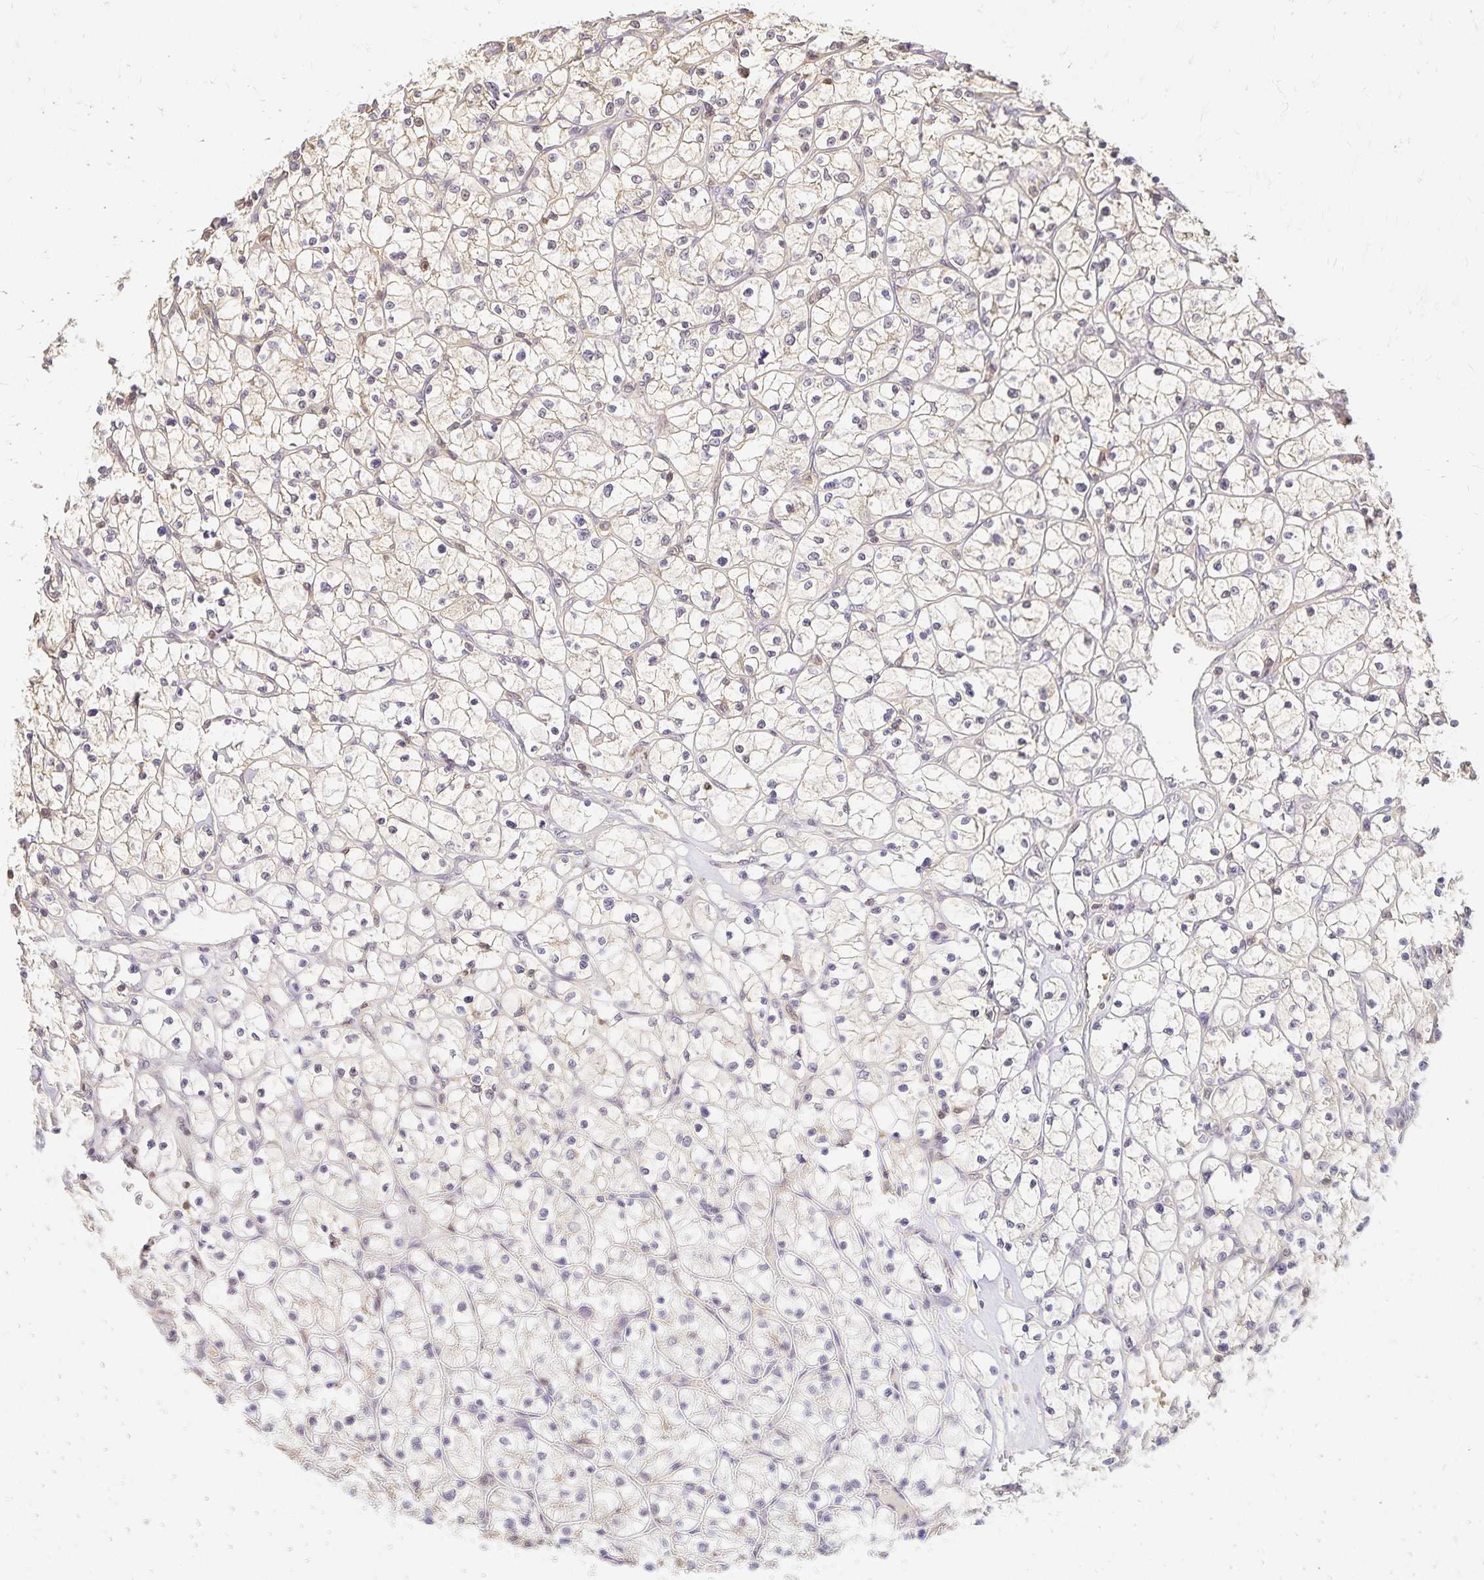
{"staining": {"intensity": "weak", "quantity": "<25%", "location": "cytoplasmic/membranous"}, "tissue": "renal cancer", "cell_type": "Tumor cells", "image_type": "cancer", "snomed": [{"axis": "morphology", "description": "Adenocarcinoma, NOS"}, {"axis": "topography", "description": "Kidney"}], "caption": "An image of human renal cancer (adenocarcinoma) is negative for staining in tumor cells. Brightfield microscopy of immunohistochemistry (IHC) stained with DAB (3,3'-diaminobenzidine) (brown) and hematoxylin (blue), captured at high magnification.", "gene": "AZGP1", "patient": {"sex": "female", "age": 64}}